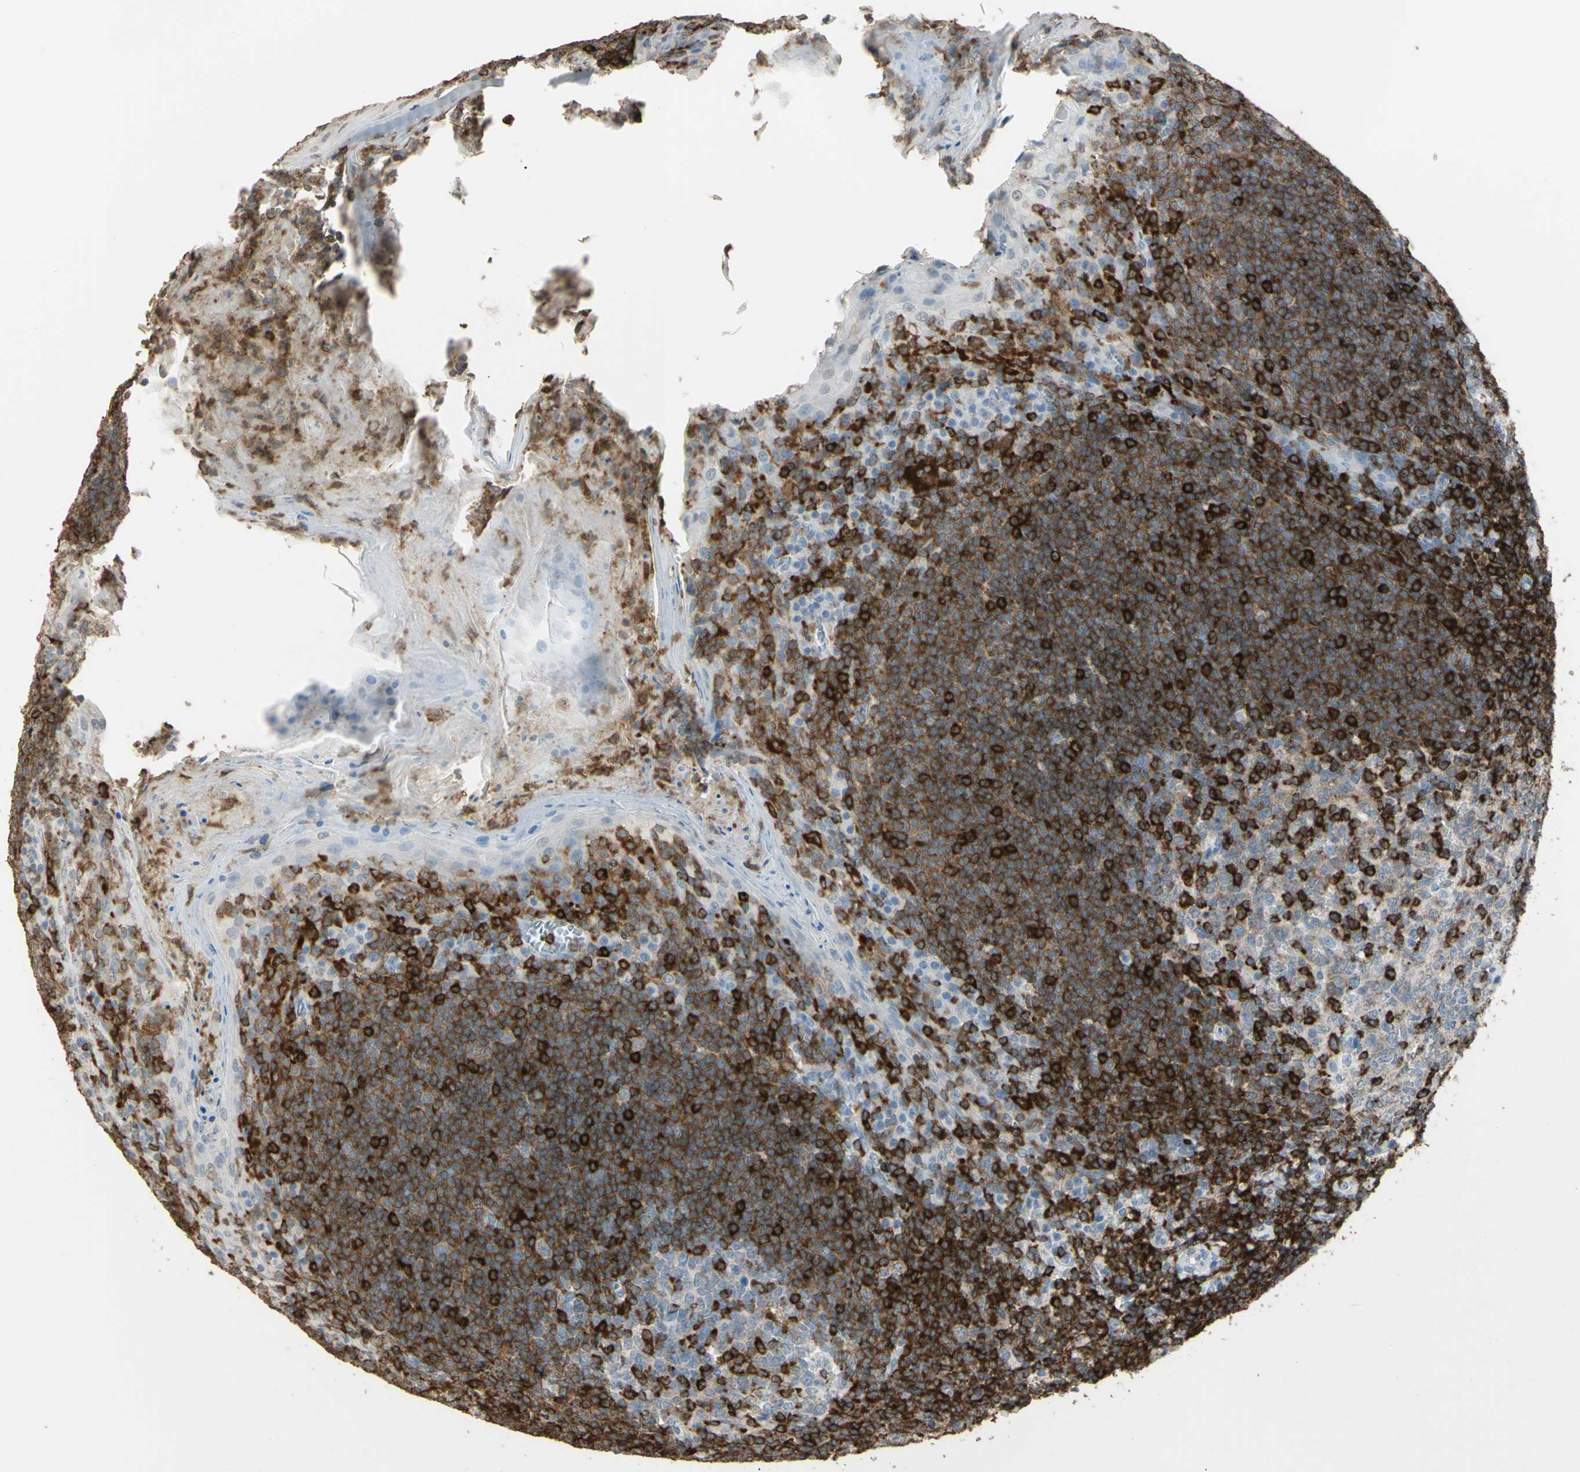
{"staining": {"intensity": "strong", "quantity": "<25%", "location": "cytoplasmic/membranous"}, "tissue": "tonsil", "cell_type": "Germinal center cells", "image_type": "normal", "snomed": [{"axis": "morphology", "description": "Normal tissue, NOS"}, {"axis": "topography", "description": "Tonsil"}], "caption": "Germinal center cells display medium levels of strong cytoplasmic/membranous staining in about <25% of cells in unremarkable tonsil.", "gene": "PSTPIP1", "patient": {"sex": "male", "age": 31}}